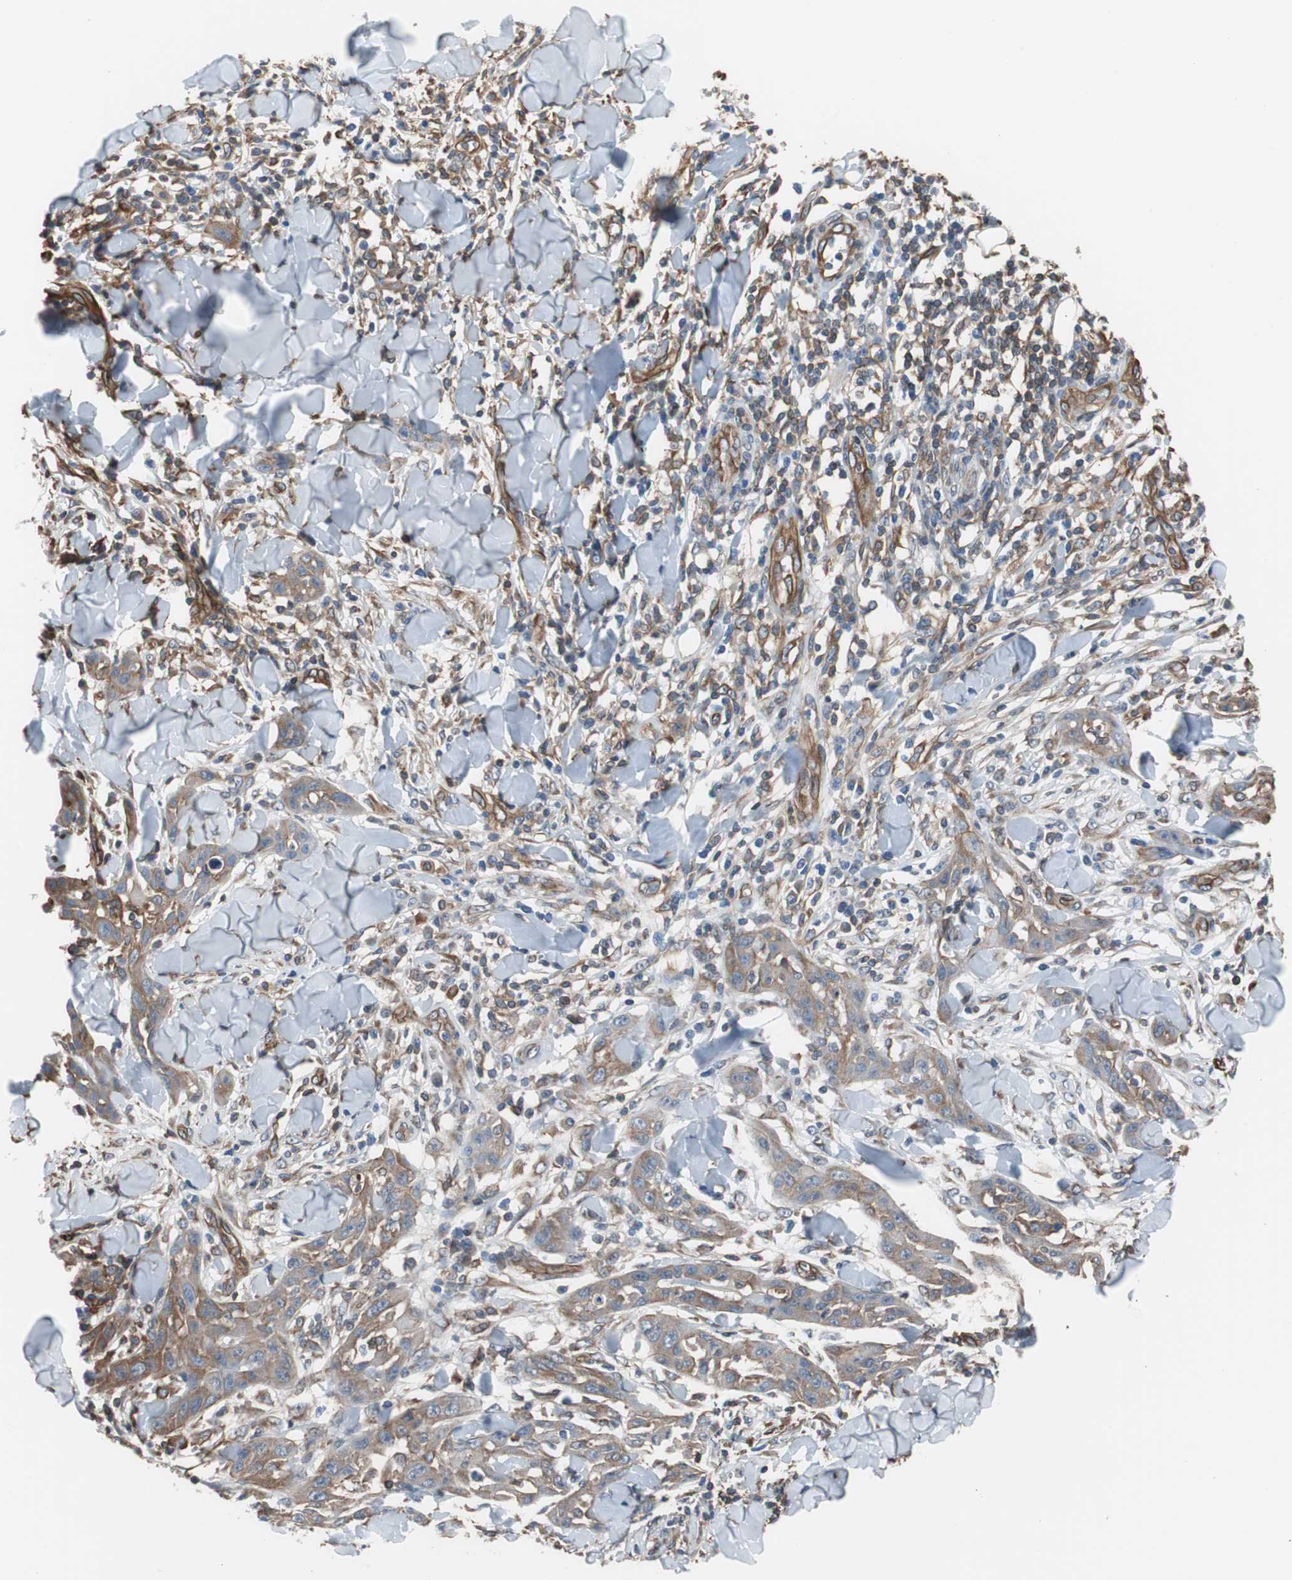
{"staining": {"intensity": "moderate", "quantity": ">75%", "location": "cytoplasmic/membranous"}, "tissue": "skin cancer", "cell_type": "Tumor cells", "image_type": "cancer", "snomed": [{"axis": "morphology", "description": "Squamous cell carcinoma, NOS"}, {"axis": "topography", "description": "Skin"}], "caption": "An IHC image of neoplastic tissue is shown. Protein staining in brown highlights moderate cytoplasmic/membranous positivity in skin cancer within tumor cells.", "gene": "KIF3B", "patient": {"sex": "male", "age": 24}}